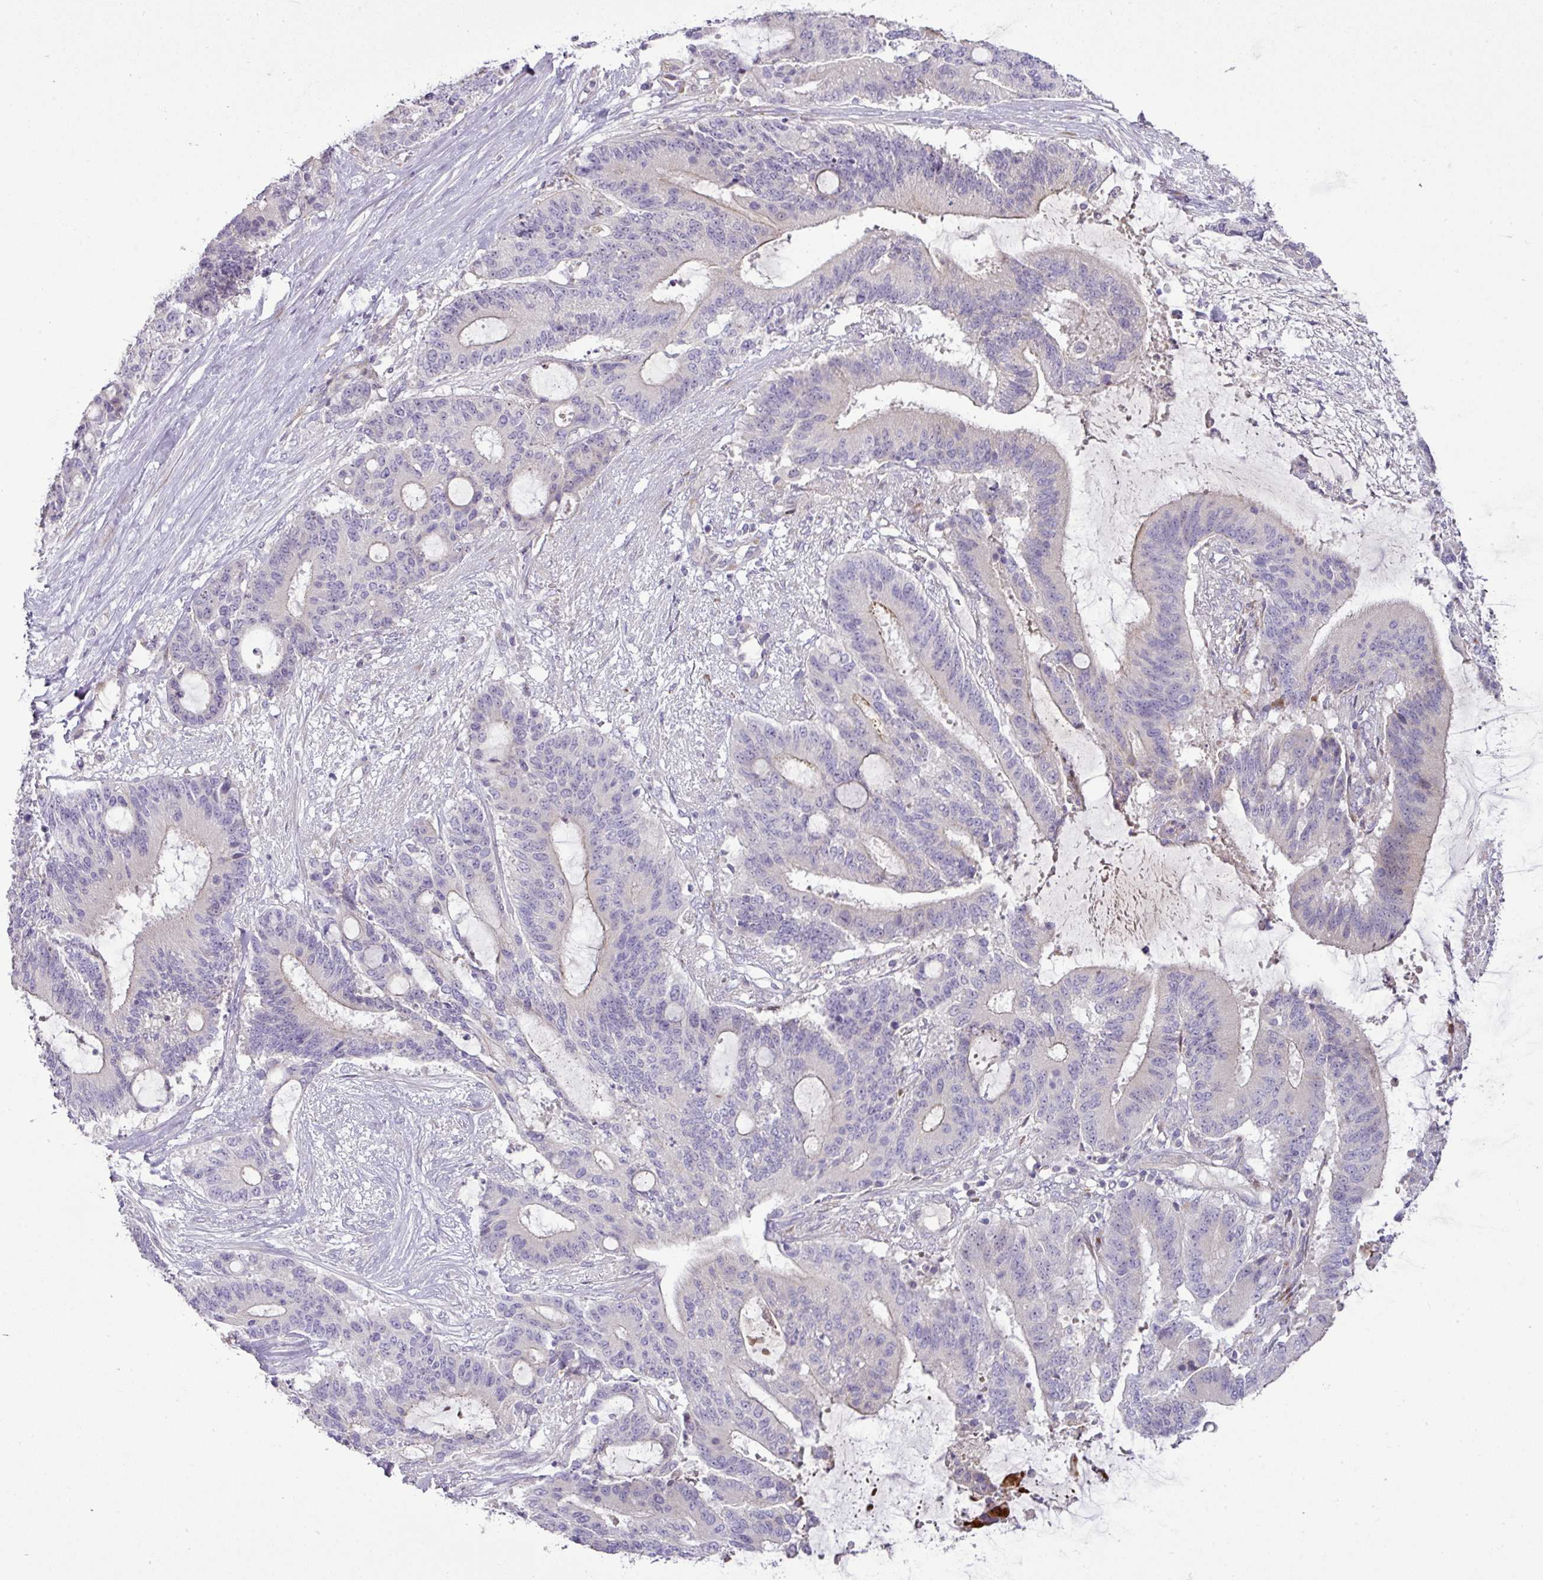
{"staining": {"intensity": "negative", "quantity": "none", "location": "none"}, "tissue": "liver cancer", "cell_type": "Tumor cells", "image_type": "cancer", "snomed": [{"axis": "morphology", "description": "Normal tissue, NOS"}, {"axis": "morphology", "description": "Cholangiocarcinoma"}, {"axis": "topography", "description": "Liver"}, {"axis": "topography", "description": "Peripheral nerve tissue"}], "caption": "Immunohistochemistry histopathology image of neoplastic tissue: human liver cancer stained with DAB exhibits no significant protein positivity in tumor cells. The staining is performed using DAB (3,3'-diaminobenzidine) brown chromogen with nuclei counter-stained in using hematoxylin.", "gene": "ATP6V1F", "patient": {"sex": "female", "age": 73}}